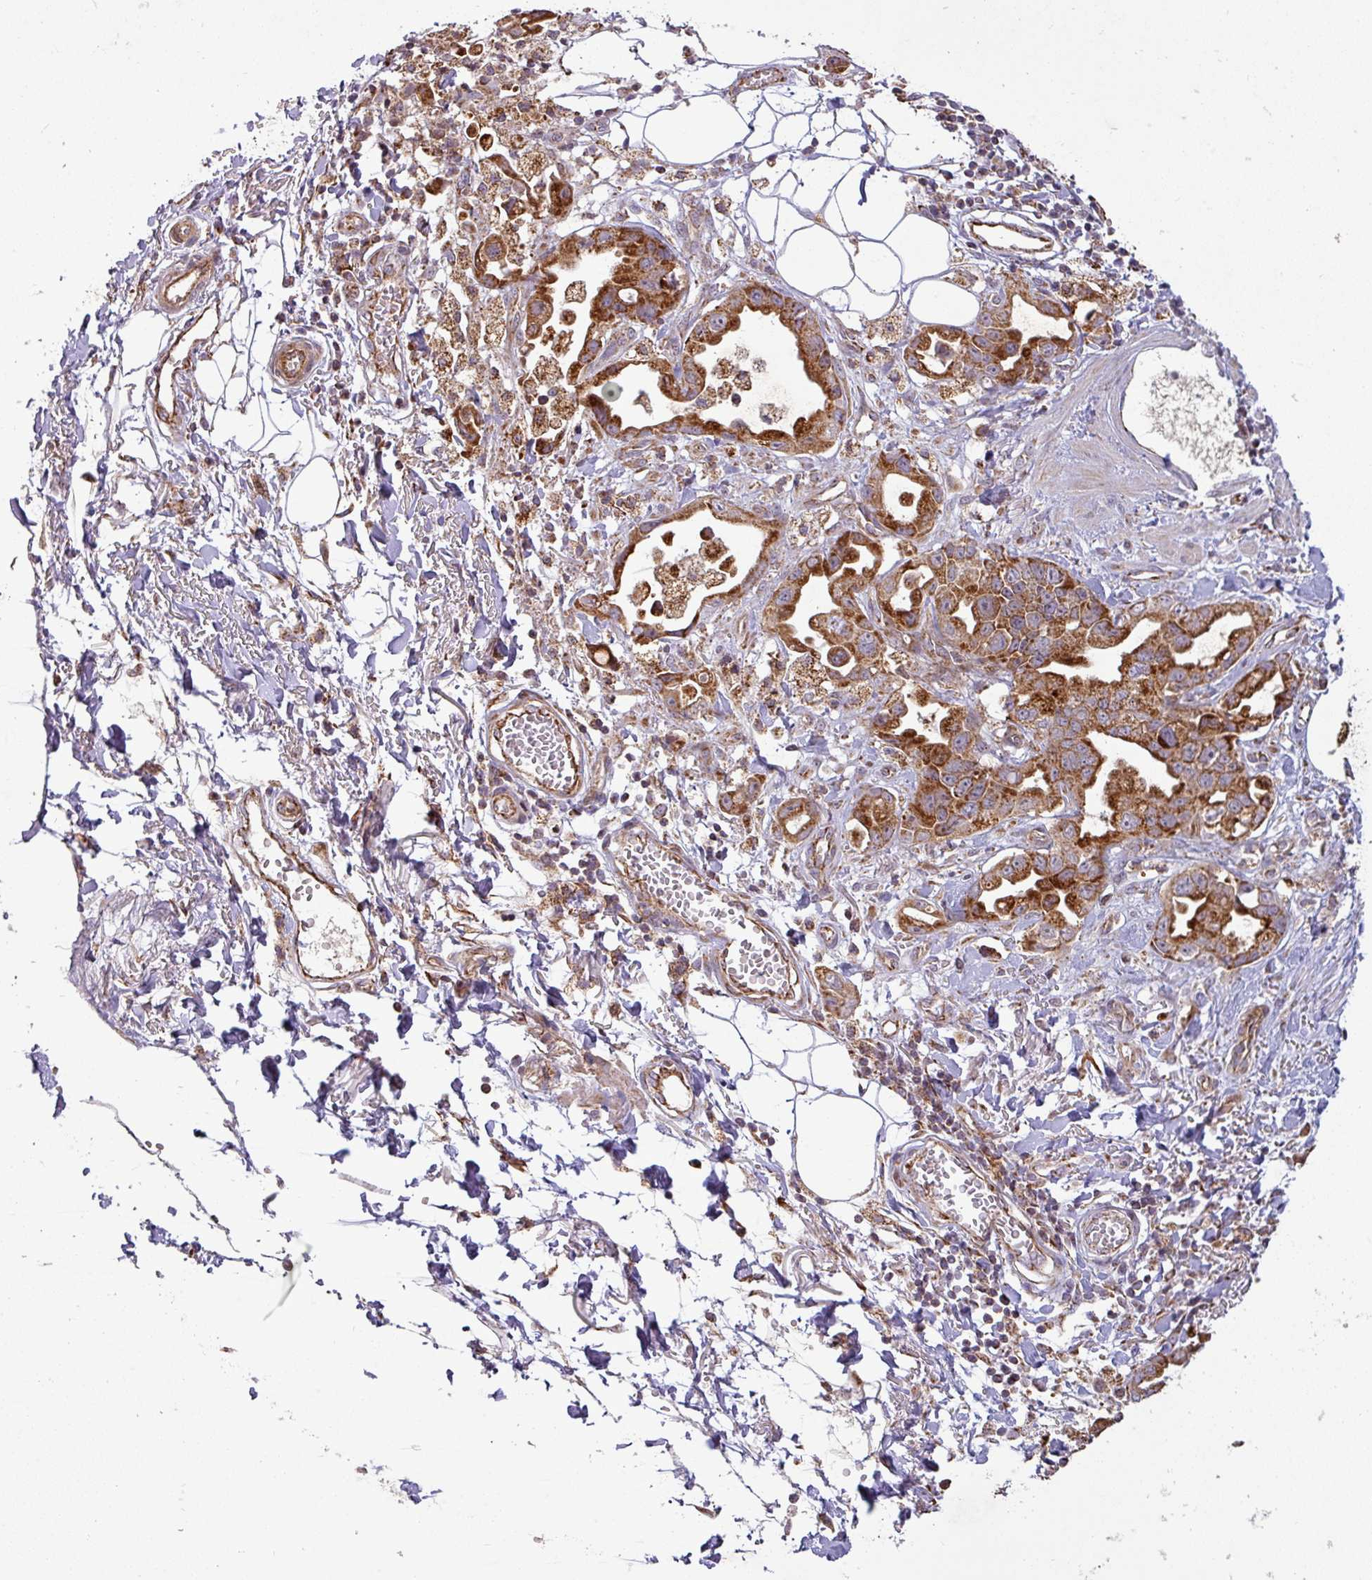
{"staining": {"intensity": "strong", "quantity": ">75%", "location": "cytoplasmic/membranous"}, "tissue": "stomach cancer", "cell_type": "Tumor cells", "image_type": "cancer", "snomed": [{"axis": "morphology", "description": "Adenocarcinoma, NOS"}, {"axis": "topography", "description": "Stomach"}], "caption": "Immunohistochemical staining of adenocarcinoma (stomach) demonstrates high levels of strong cytoplasmic/membranous staining in about >75% of tumor cells. Using DAB (3,3'-diaminobenzidine) (brown) and hematoxylin (blue) stains, captured at high magnification using brightfield microscopy.", "gene": "GPD2", "patient": {"sex": "male", "age": 55}}